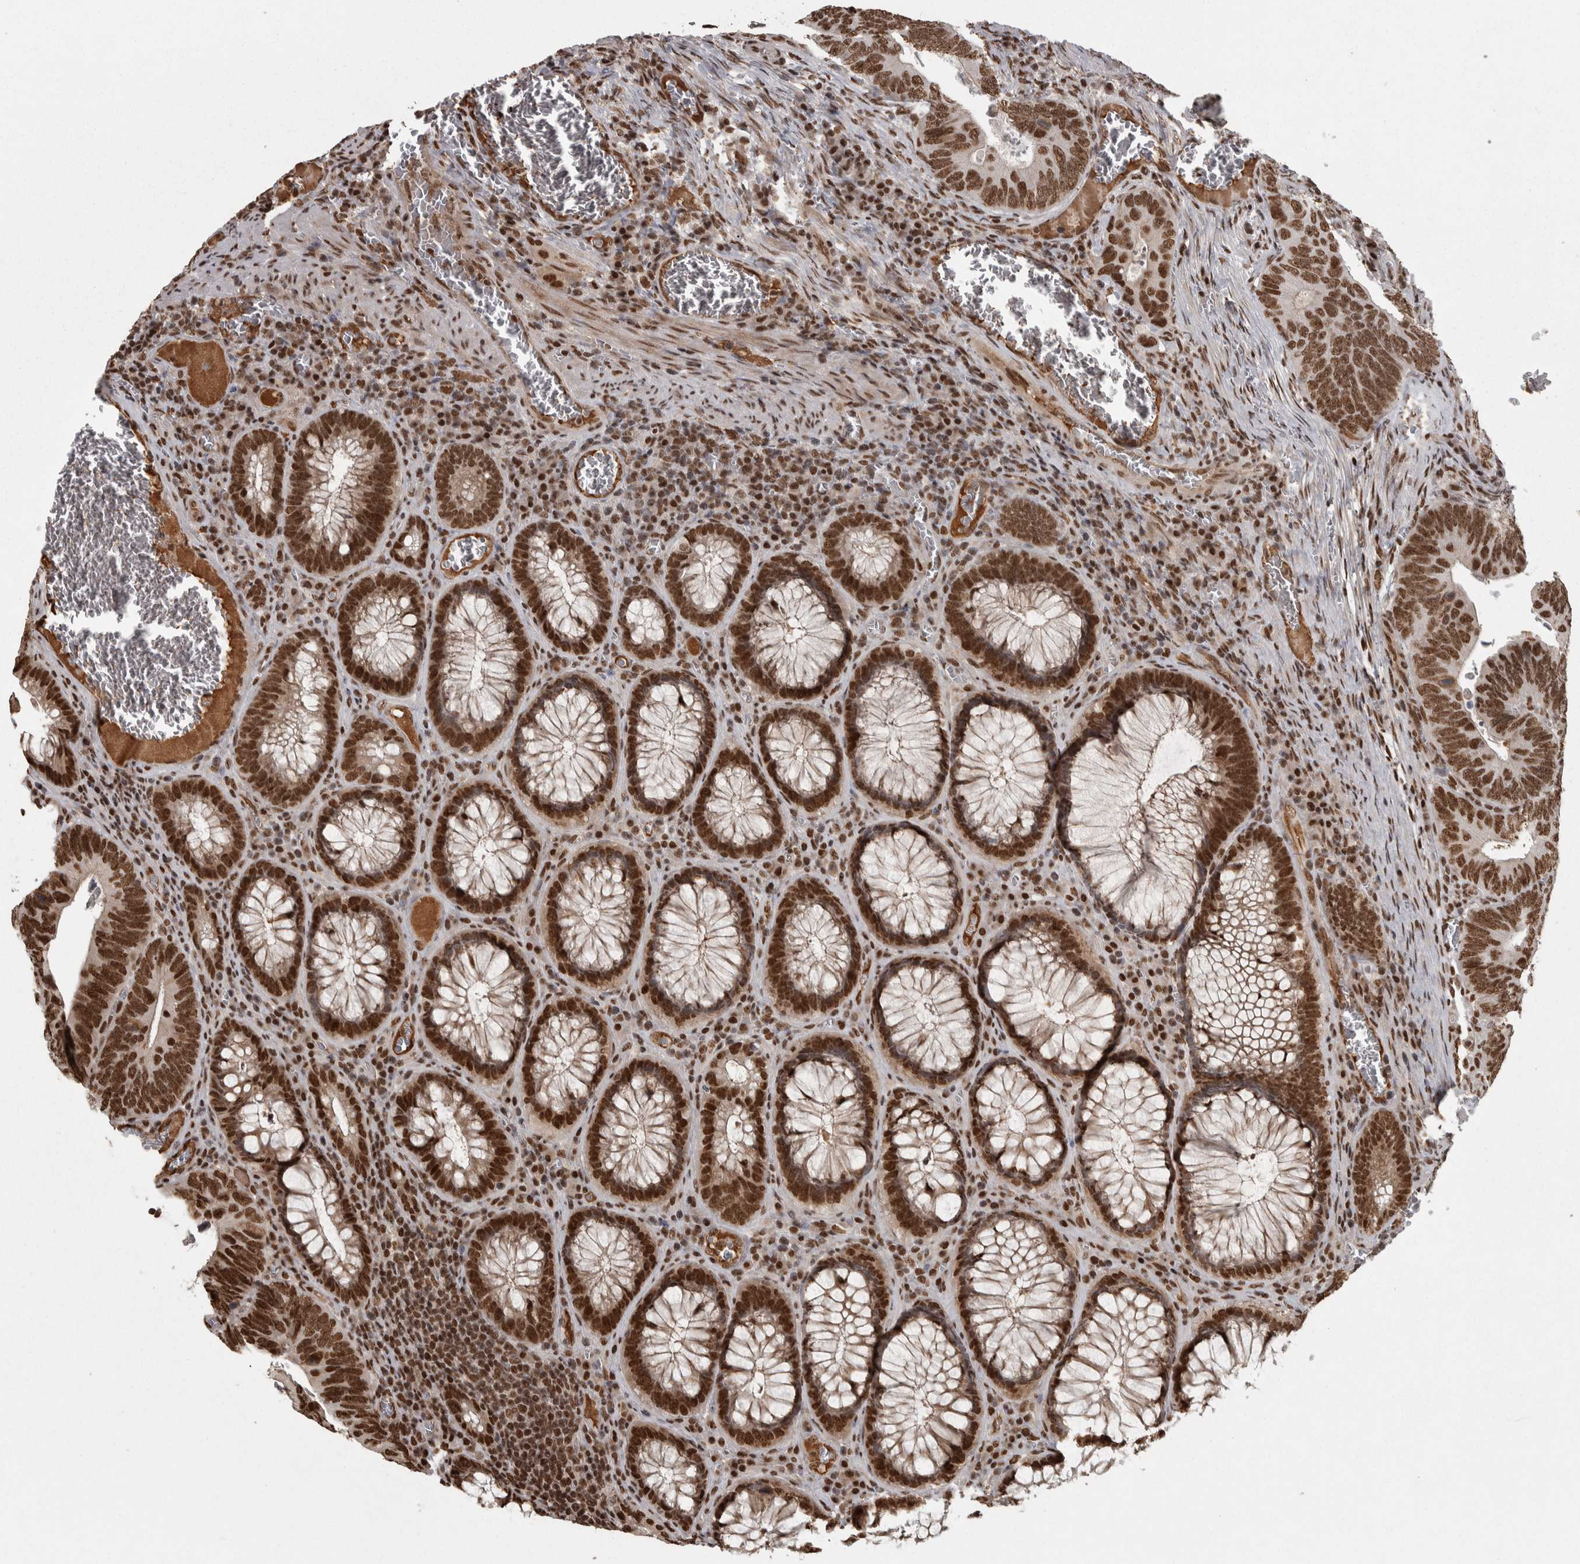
{"staining": {"intensity": "strong", "quantity": ">75%", "location": "nuclear"}, "tissue": "colorectal cancer", "cell_type": "Tumor cells", "image_type": "cancer", "snomed": [{"axis": "morphology", "description": "Inflammation, NOS"}, {"axis": "morphology", "description": "Adenocarcinoma, NOS"}, {"axis": "topography", "description": "Colon"}], "caption": "Tumor cells reveal strong nuclear staining in approximately >75% of cells in colorectal cancer (adenocarcinoma).", "gene": "ZFHX4", "patient": {"sex": "male", "age": 72}}